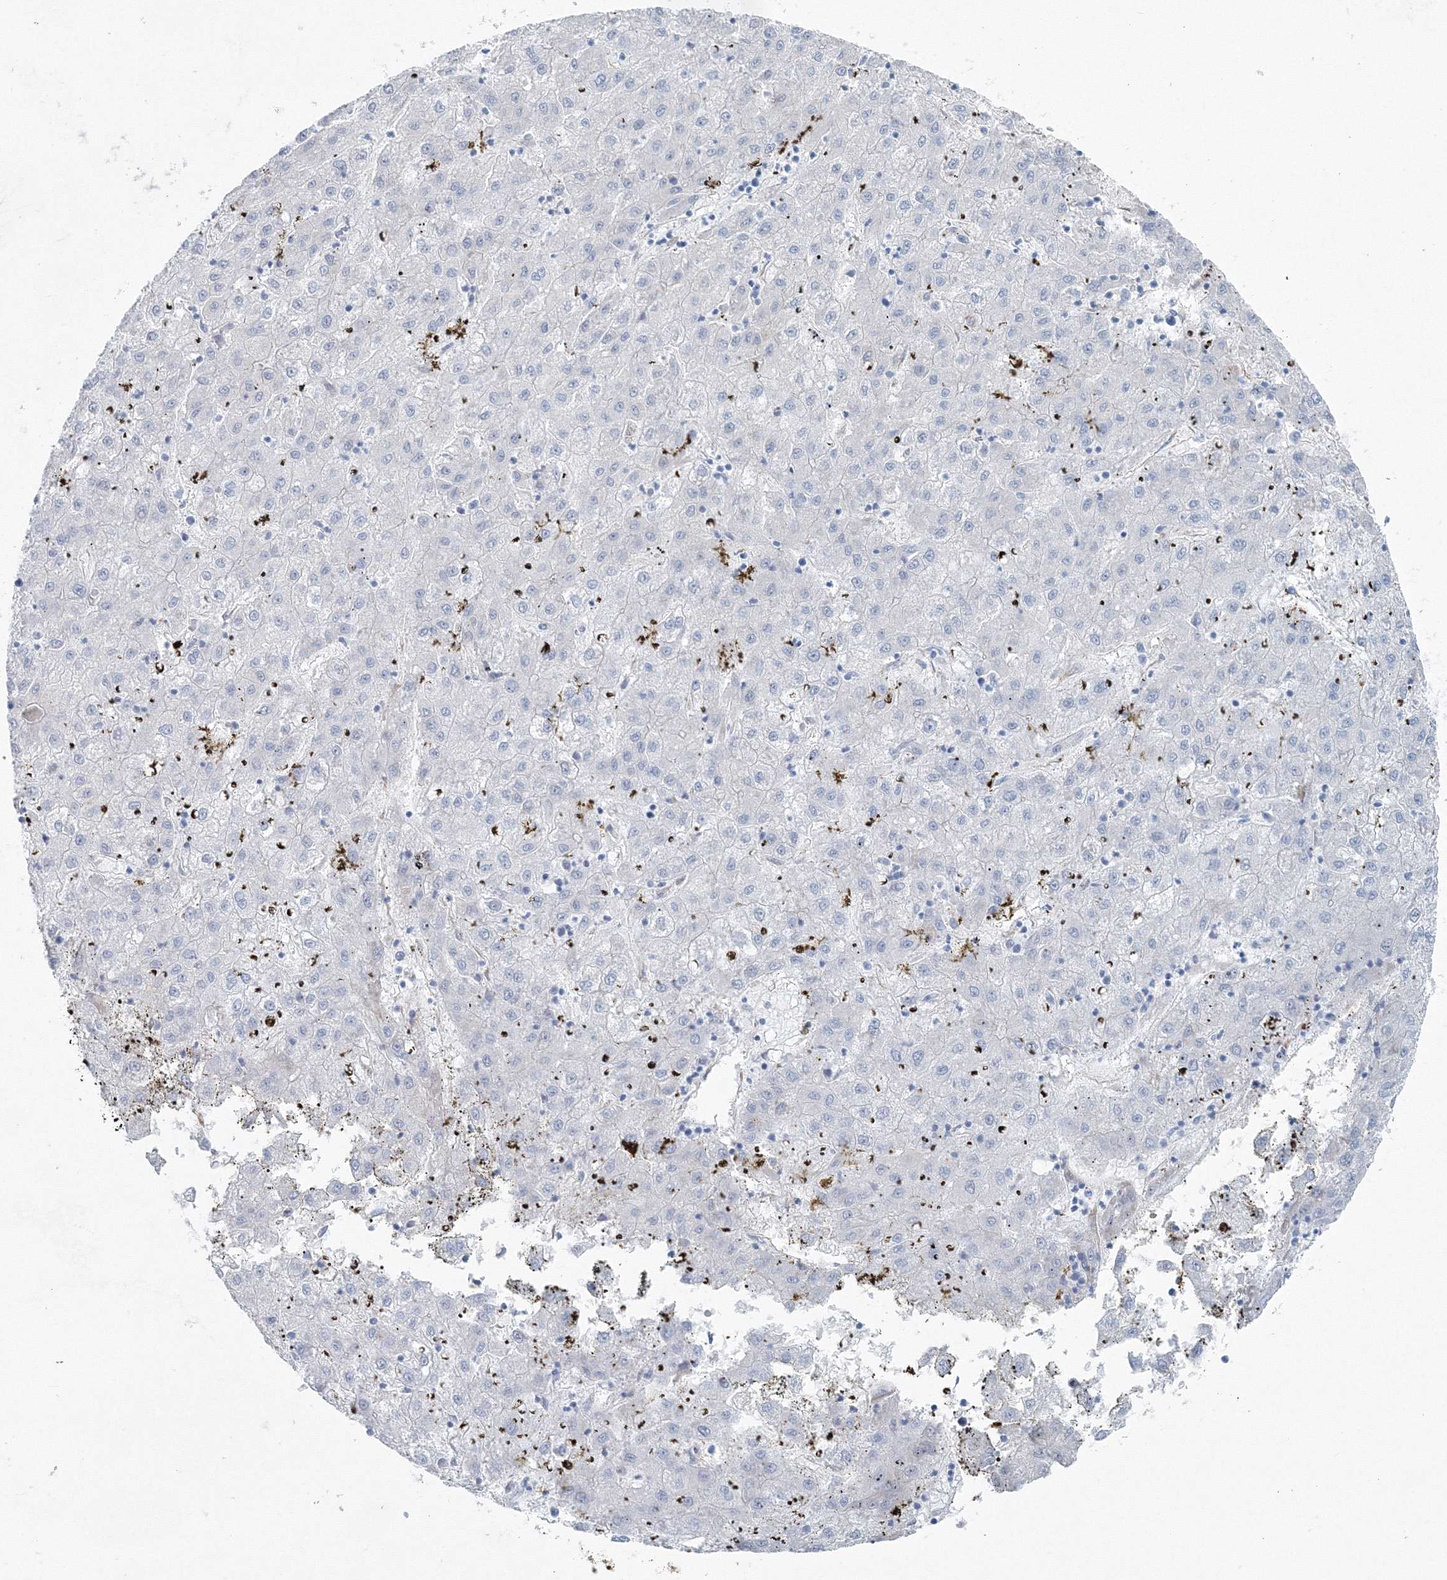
{"staining": {"intensity": "negative", "quantity": "none", "location": "none"}, "tissue": "liver cancer", "cell_type": "Tumor cells", "image_type": "cancer", "snomed": [{"axis": "morphology", "description": "Carcinoma, Hepatocellular, NOS"}, {"axis": "topography", "description": "Liver"}], "caption": "Tumor cells show no significant positivity in liver cancer (hepatocellular carcinoma).", "gene": "RCN1", "patient": {"sex": "male", "age": 72}}